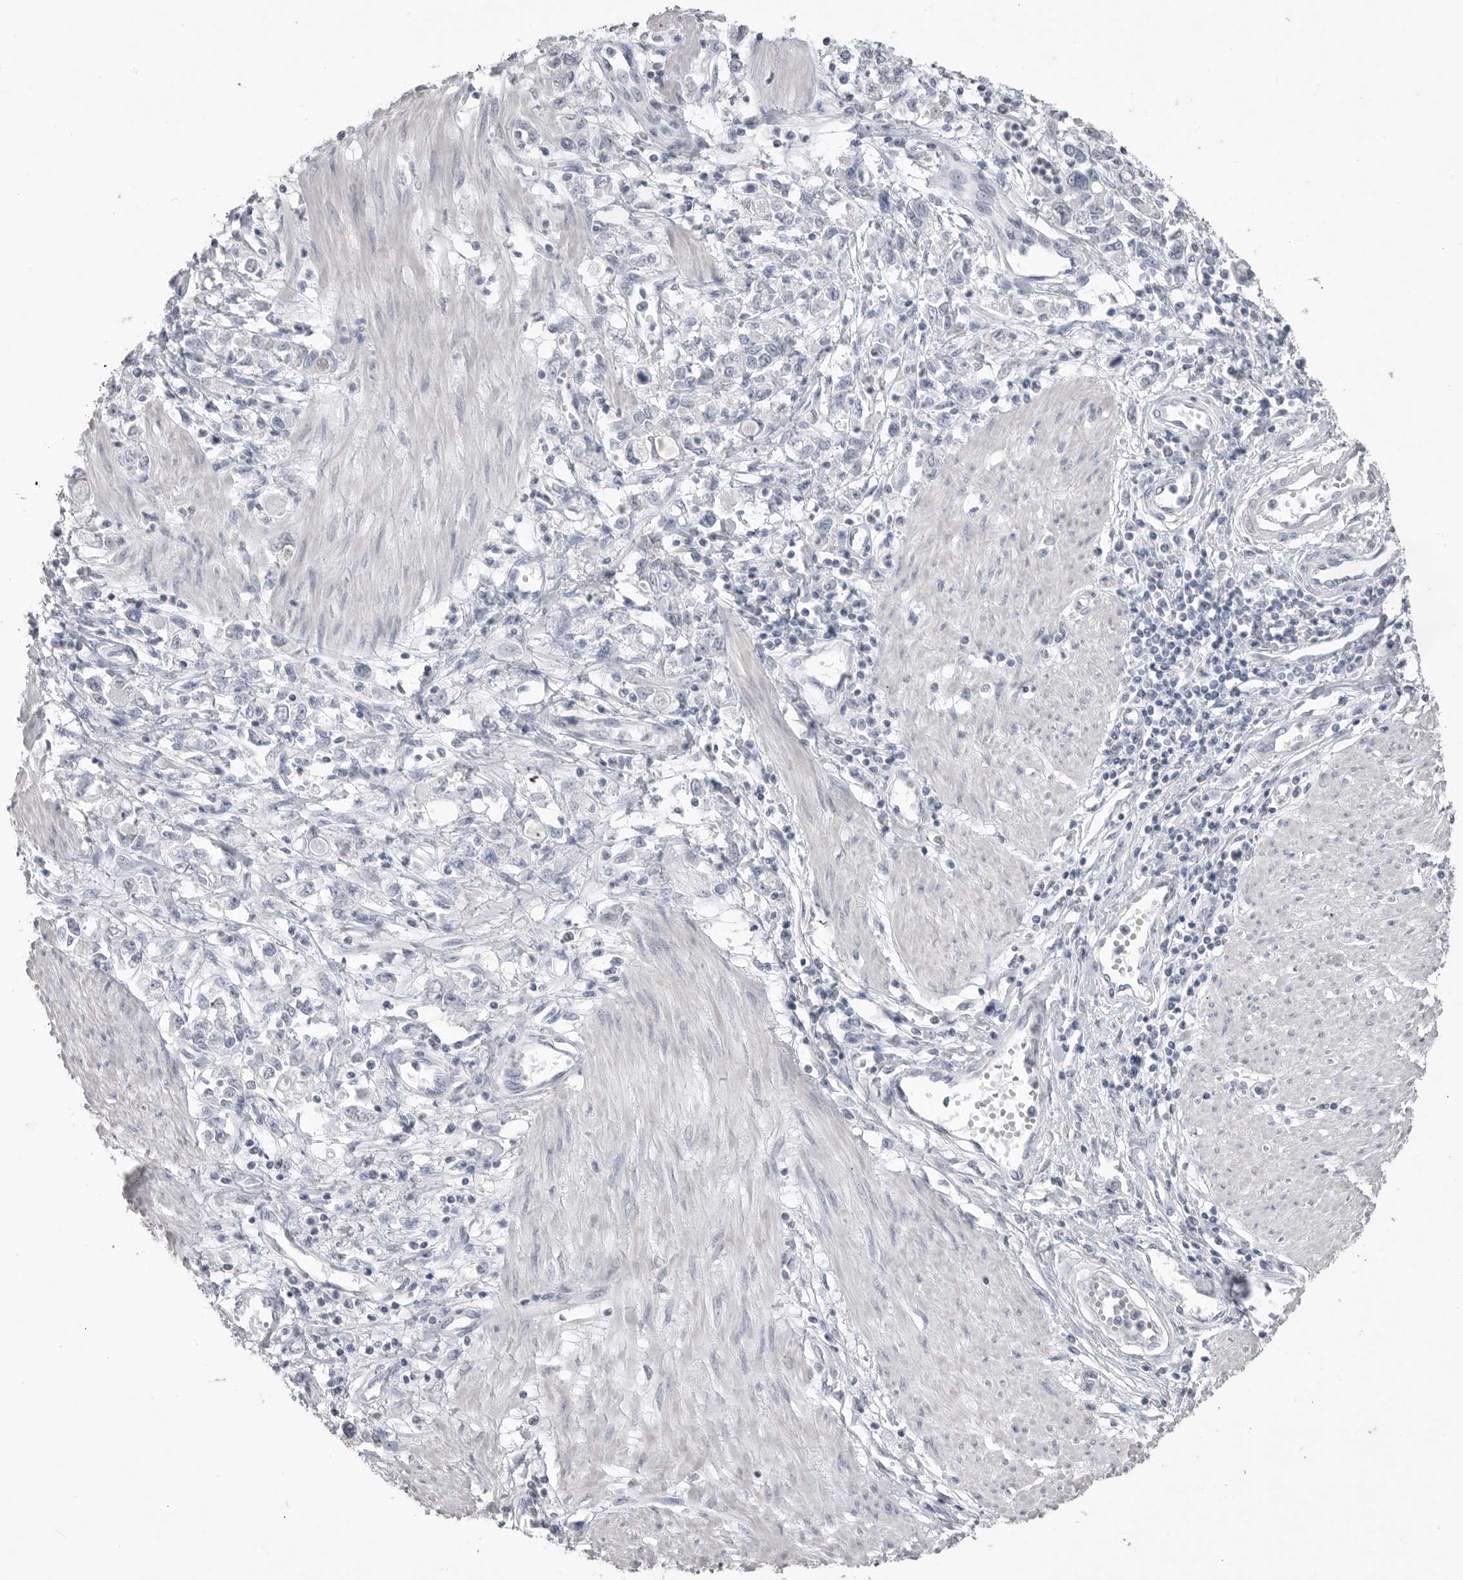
{"staining": {"intensity": "negative", "quantity": "none", "location": "none"}, "tissue": "stomach cancer", "cell_type": "Tumor cells", "image_type": "cancer", "snomed": [{"axis": "morphology", "description": "Adenocarcinoma, NOS"}, {"axis": "topography", "description": "Stomach"}], "caption": "Immunohistochemical staining of stomach cancer (adenocarcinoma) shows no significant positivity in tumor cells.", "gene": "ICAM5", "patient": {"sex": "female", "age": 76}}